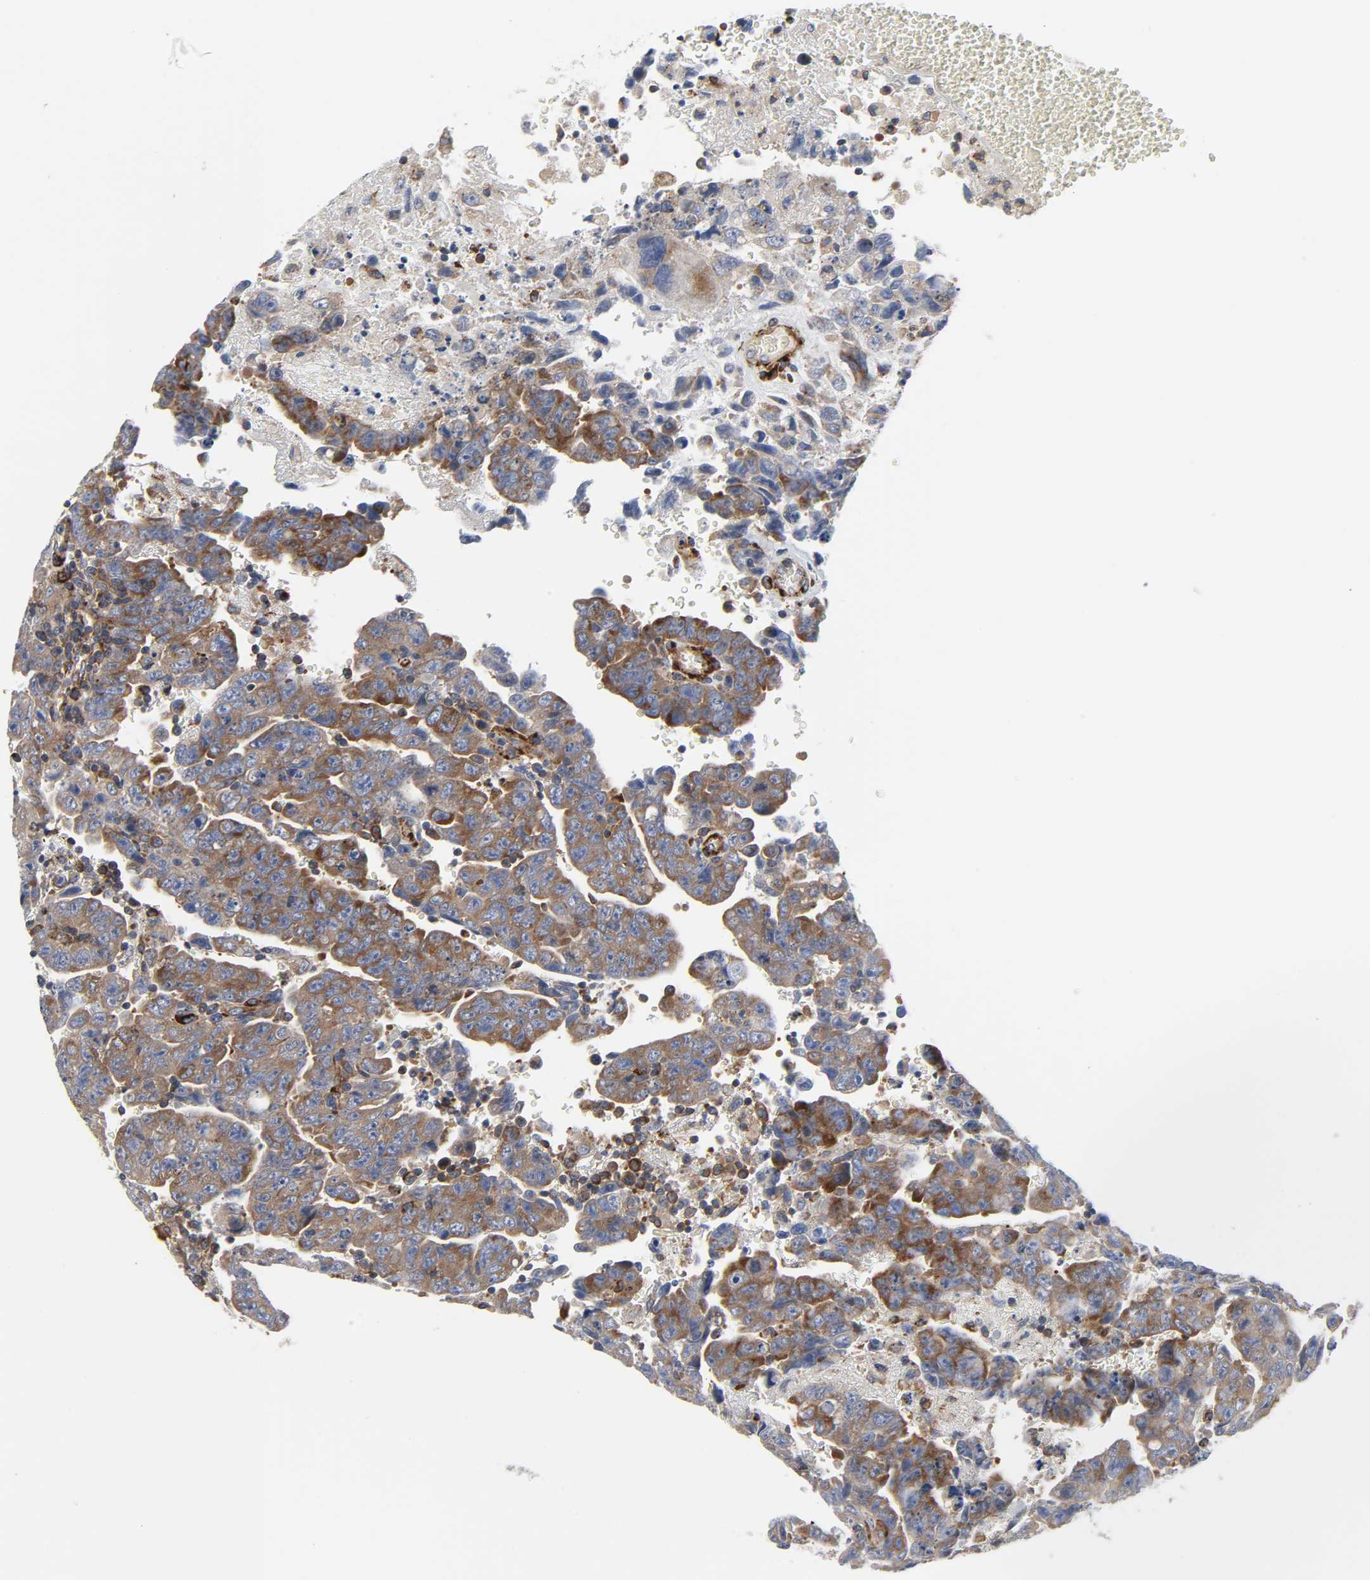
{"staining": {"intensity": "strong", "quantity": ">75%", "location": "cytoplasmic/membranous"}, "tissue": "testis cancer", "cell_type": "Tumor cells", "image_type": "cancer", "snomed": [{"axis": "morphology", "description": "Carcinoma, Embryonal, NOS"}, {"axis": "topography", "description": "Testis"}], "caption": "Protein expression analysis of human testis cancer reveals strong cytoplasmic/membranous positivity in approximately >75% of tumor cells. Nuclei are stained in blue.", "gene": "ARHGAP1", "patient": {"sex": "male", "age": 28}}